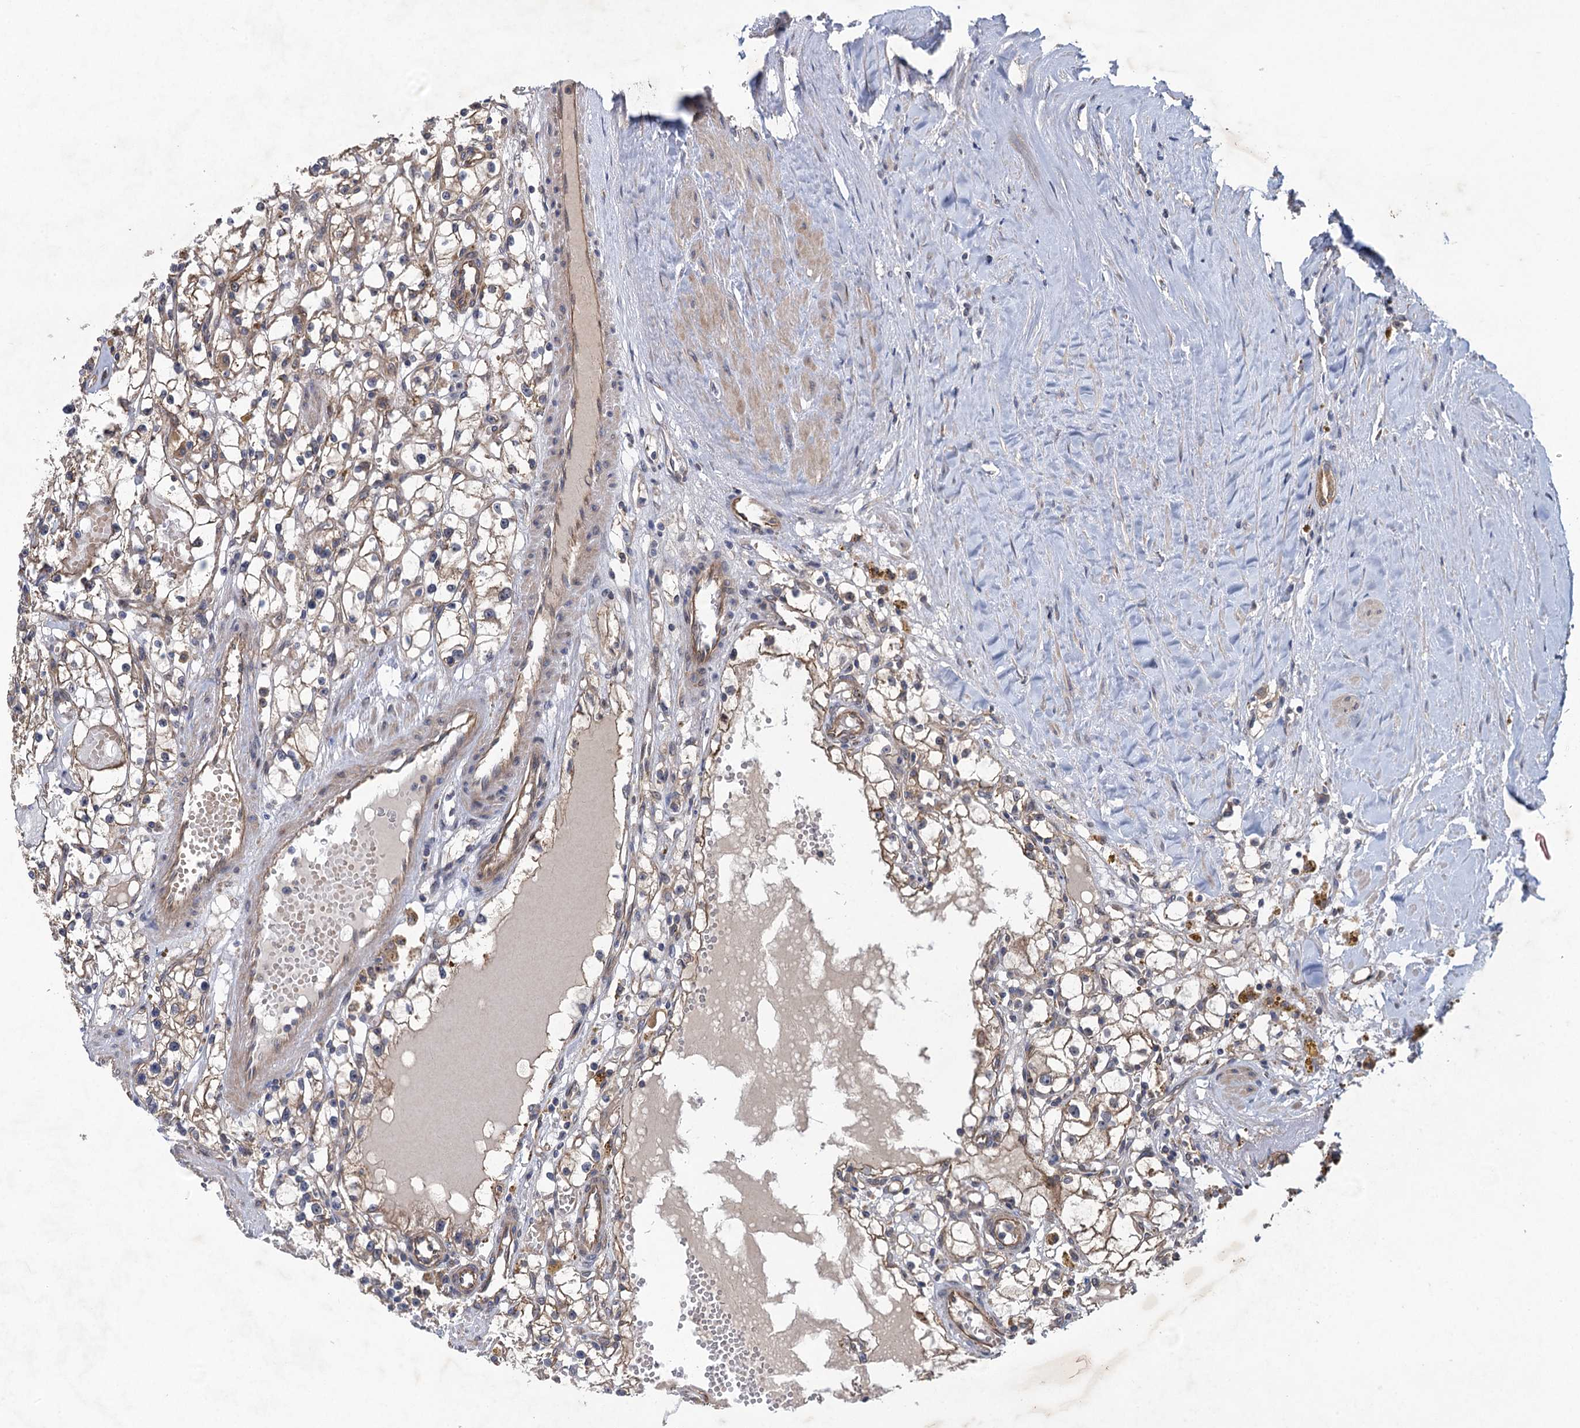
{"staining": {"intensity": "weak", "quantity": ">75%", "location": "cytoplasmic/membranous"}, "tissue": "renal cancer", "cell_type": "Tumor cells", "image_type": "cancer", "snomed": [{"axis": "morphology", "description": "Adenocarcinoma, NOS"}, {"axis": "topography", "description": "Kidney"}], "caption": "Immunohistochemistry (IHC) staining of renal cancer, which shows low levels of weak cytoplasmic/membranous positivity in approximately >75% of tumor cells indicating weak cytoplasmic/membranous protein positivity. The staining was performed using DAB (brown) for protein detection and nuclei were counterstained in hematoxylin (blue).", "gene": "HAUS1", "patient": {"sex": "male", "age": 56}}